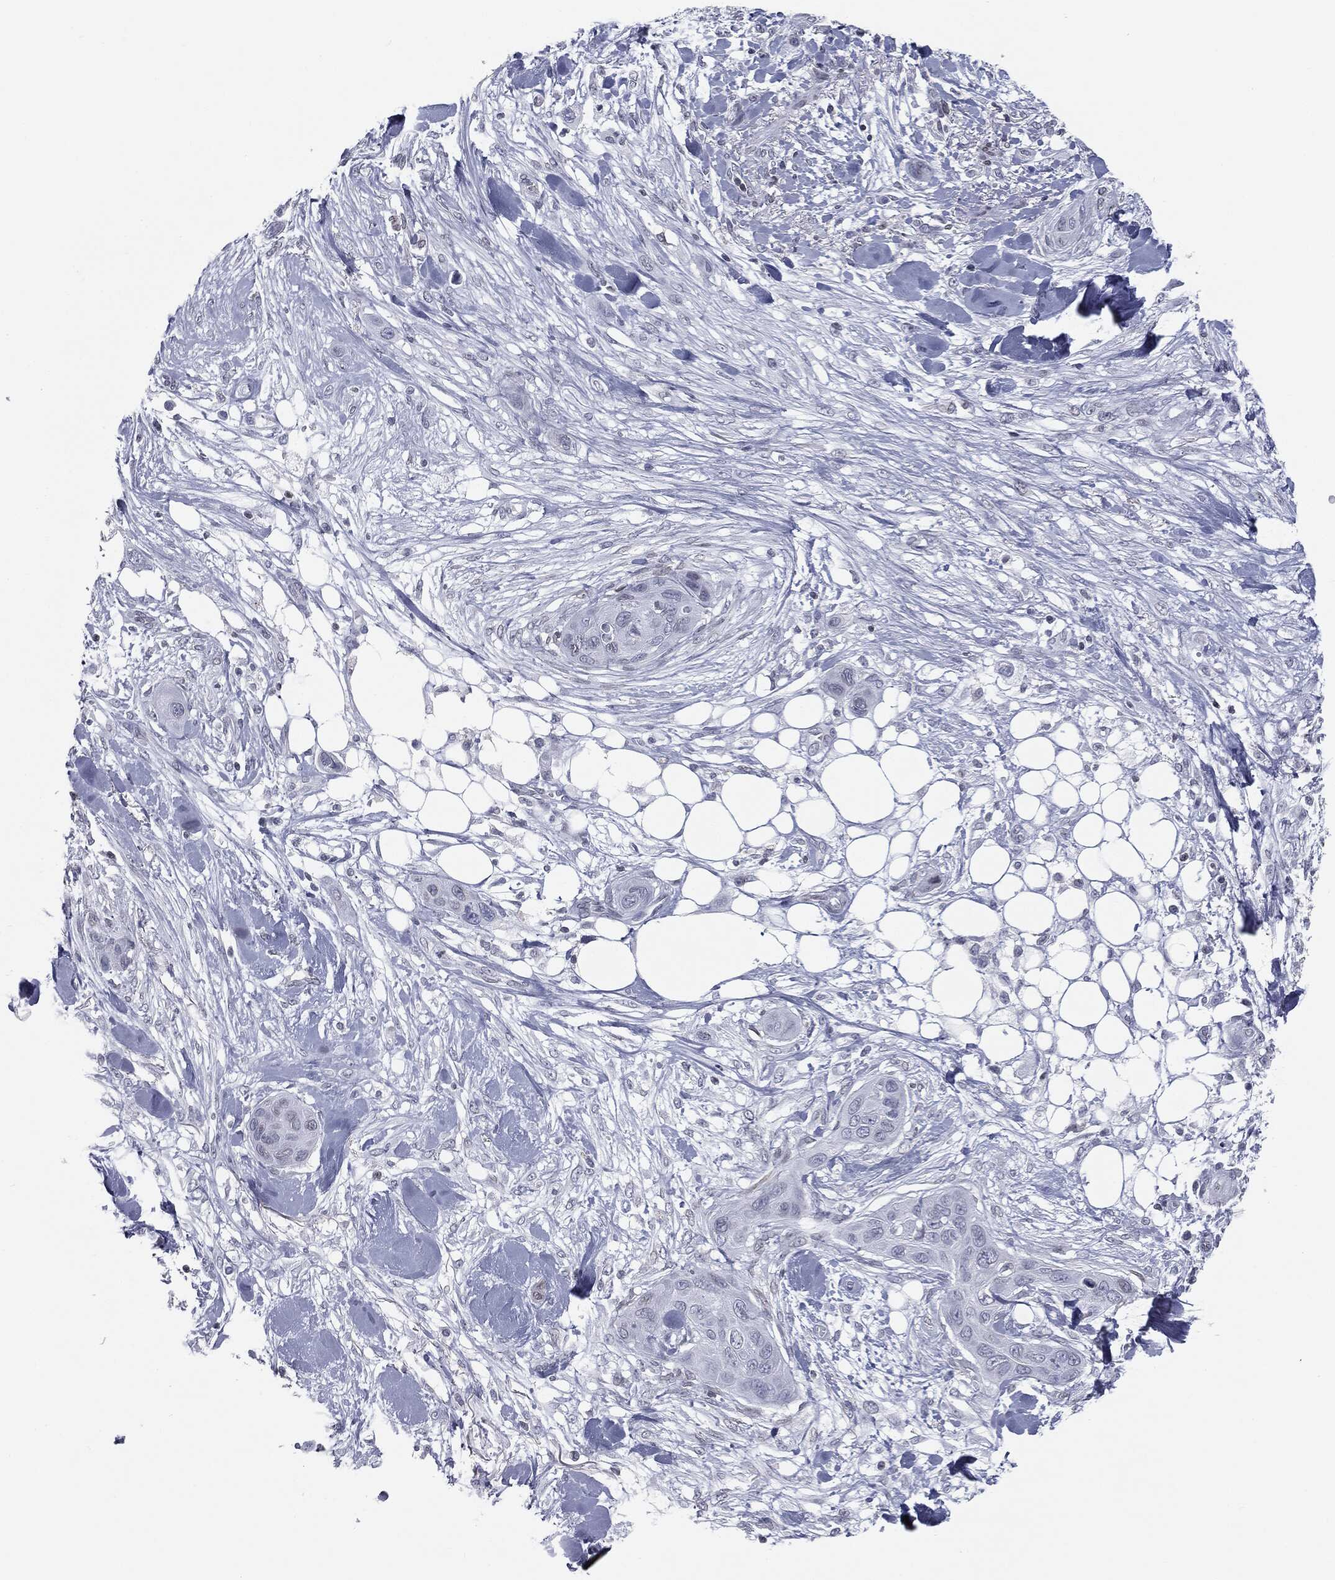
{"staining": {"intensity": "negative", "quantity": "none", "location": "none"}, "tissue": "skin cancer", "cell_type": "Tumor cells", "image_type": "cancer", "snomed": [{"axis": "morphology", "description": "Squamous cell carcinoma, NOS"}, {"axis": "topography", "description": "Skin"}], "caption": "Tumor cells are negative for brown protein staining in skin squamous cell carcinoma. The staining is performed using DAB brown chromogen with nuclei counter-stained in using hematoxylin.", "gene": "ALDOB", "patient": {"sex": "male", "age": 78}}